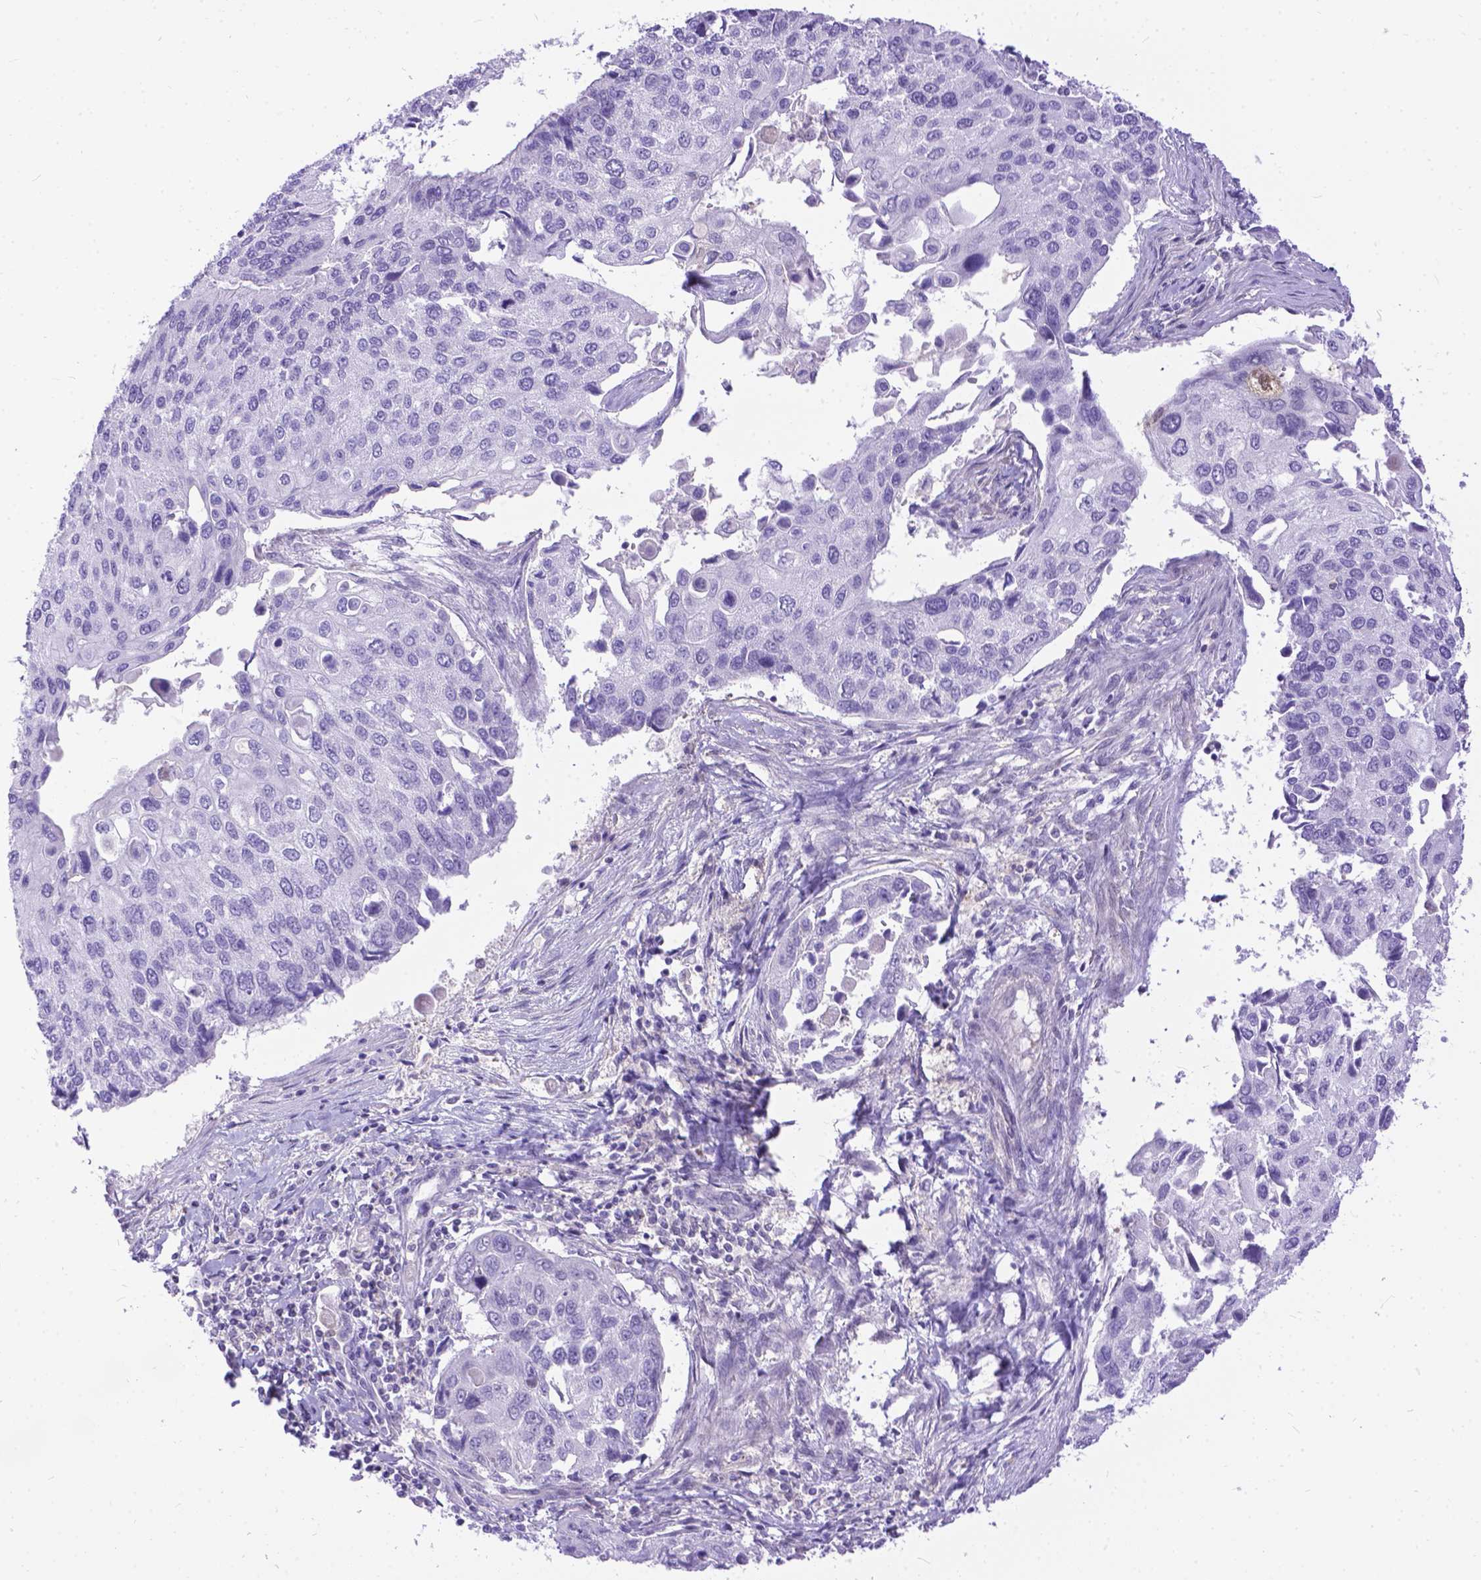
{"staining": {"intensity": "negative", "quantity": "none", "location": "none"}, "tissue": "lung cancer", "cell_type": "Tumor cells", "image_type": "cancer", "snomed": [{"axis": "morphology", "description": "Squamous cell carcinoma, NOS"}, {"axis": "morphology", "description": "Squamous cell carcinoma, metastatic, NOS"}, {"axis": "topography", "description": "Lung"}], "caption": "DAB (3,3'-diaminobenzidine) immunohistochemical staining of human lung metastatic squamous cell carcinoma demonstrates no significant expression in tumor cells. (Brightfield microscopy of DAB immunohistochemistry (IHC) at high magnification).", "gene": "TMEM169", "patient": {"sex": "male", "age": 63}}